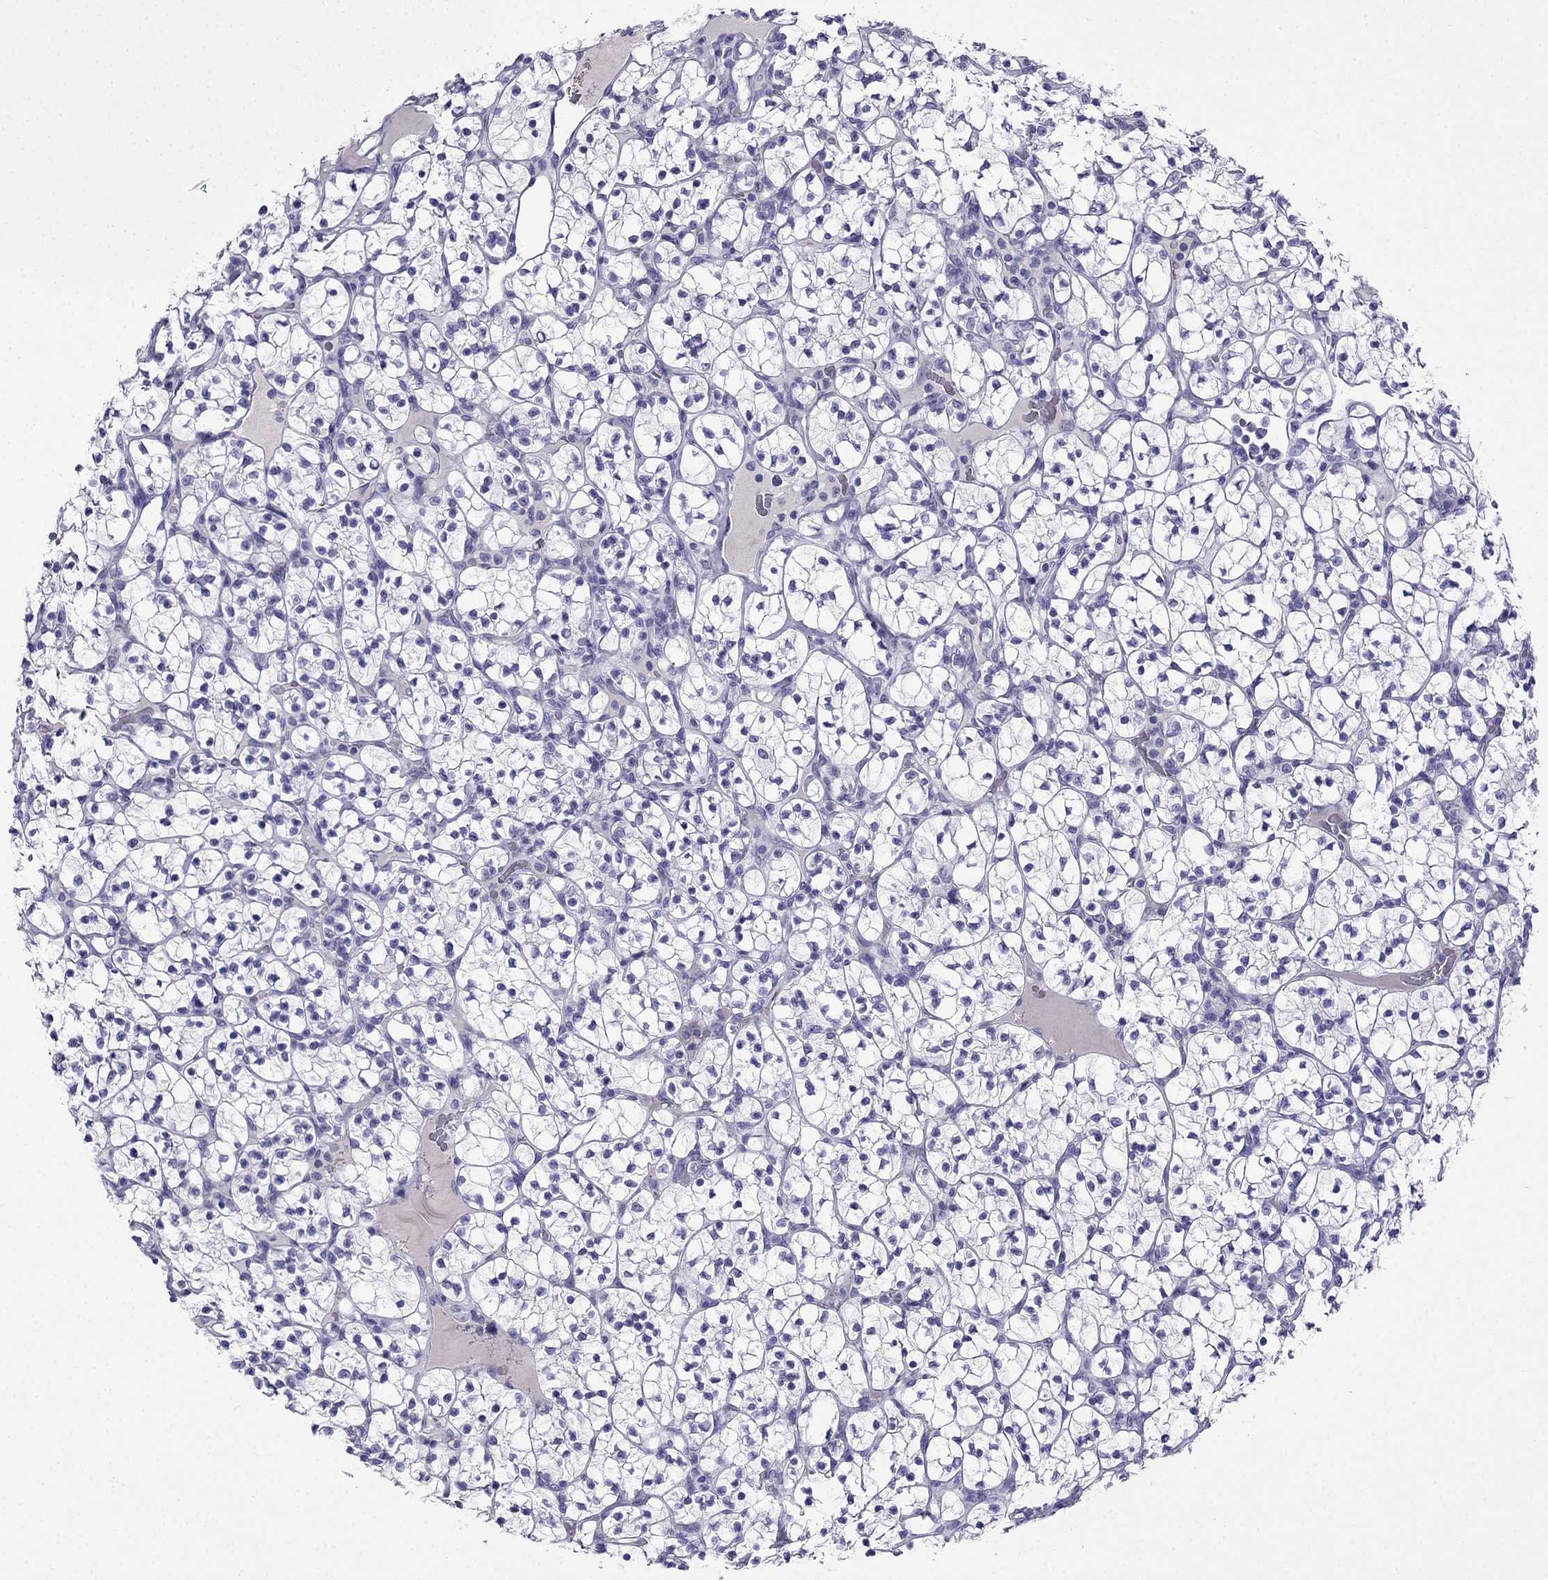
{"staining": {"intensity": "negative", "quantity": "none", "location": "none"}, "tissue": "renal cancer", "cell_type": "Tumor cells", "image_type": "cancer", "snomed": [{"axis": "morphology", "description": "Adenocarcinoma, NOS"}, {"axis": "topography", "description": "Kidney"}], "caption": "IHC histopathology image of neoplastic tissue: renal adenocarcinoma stained with DAB displays no significant protein expression in tumor cells. (Brightfield microscopy of DAB (3,3'-diaminobenzidine) immunohistochemistry at high magnification).", "gene": "CDHR4", "patient": {"sex": "female", "age": 89}}